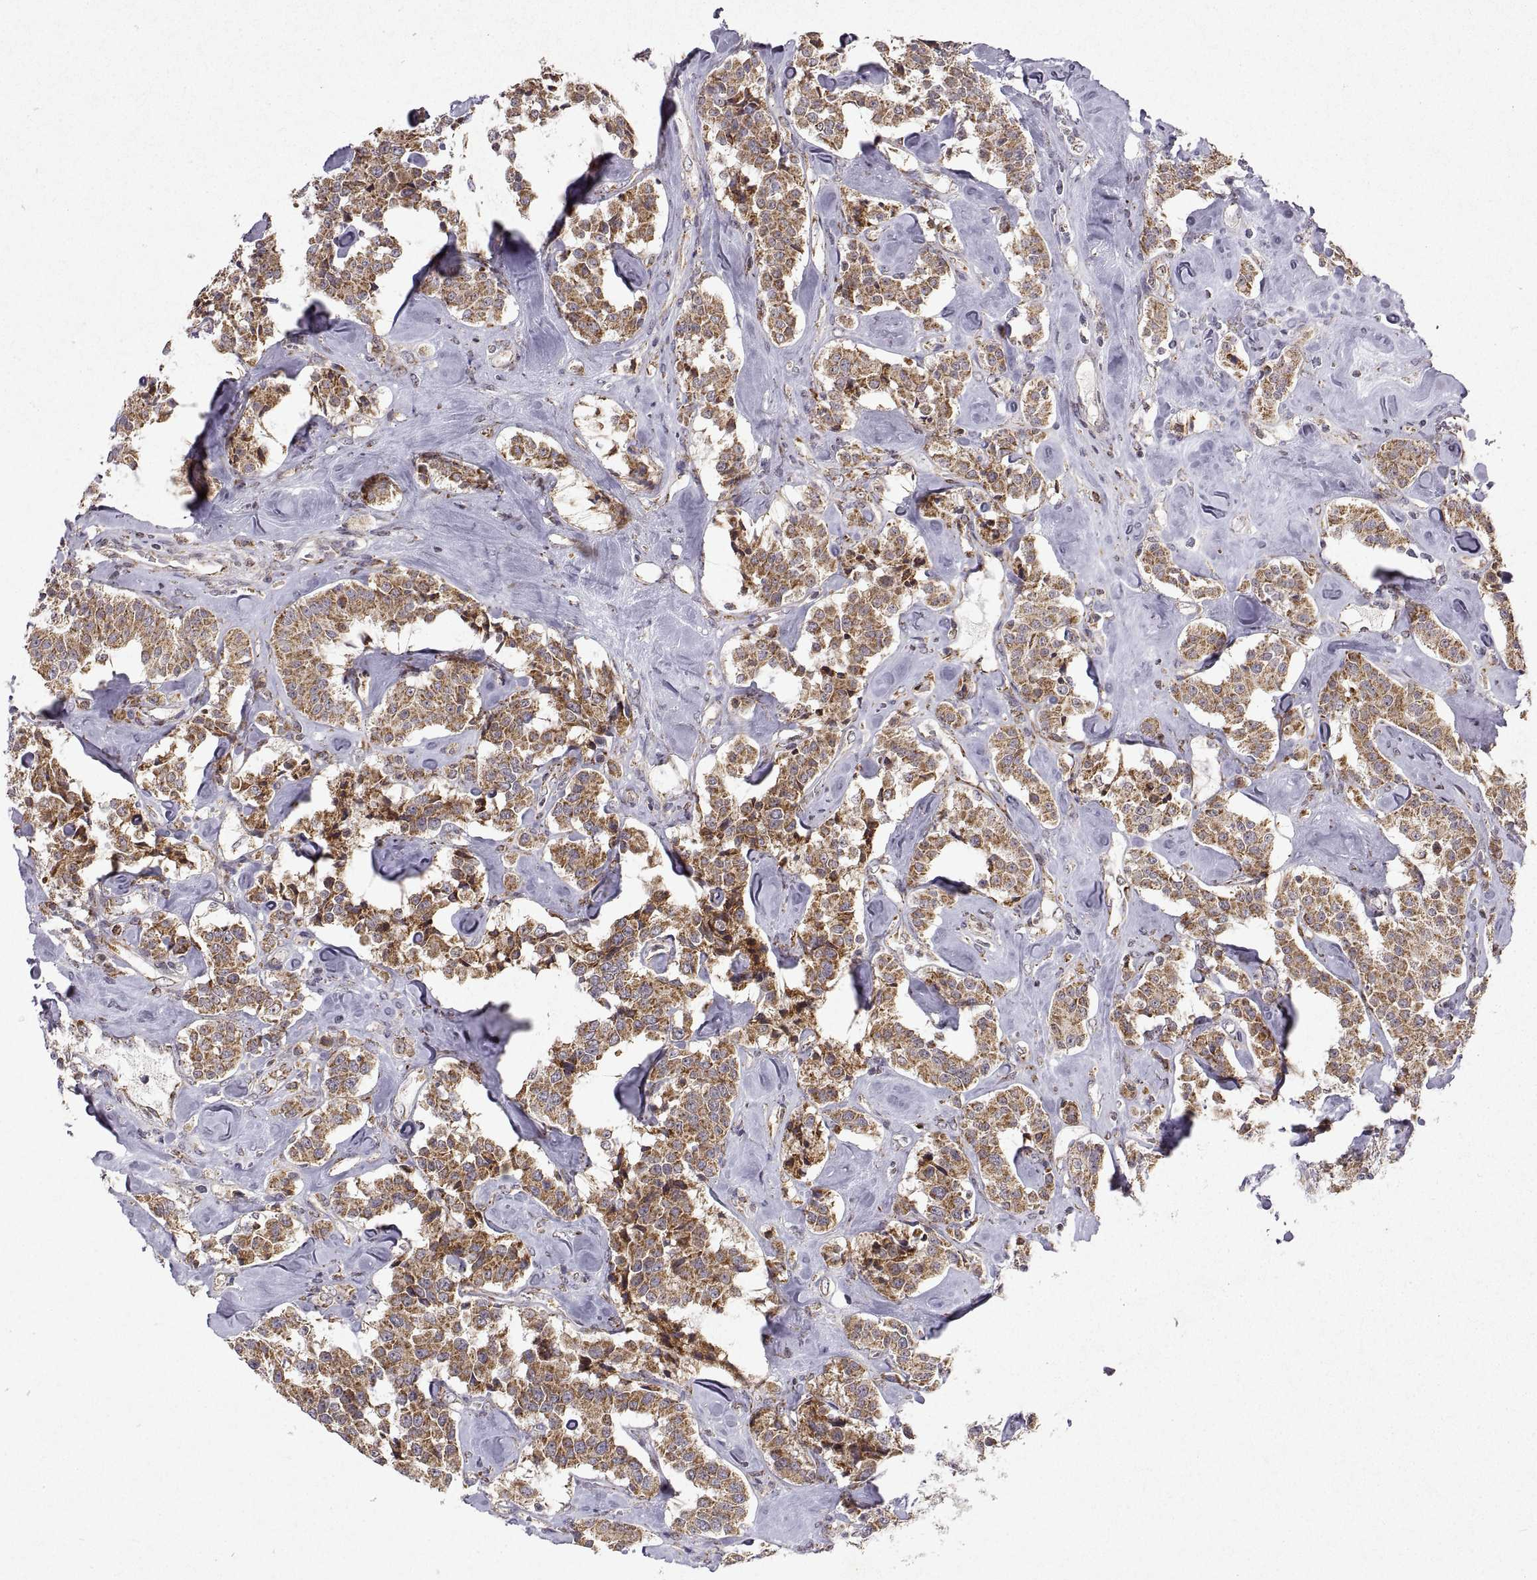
{"staining": {"intensity": "weak", "quantity": ">75%", "location": "cytoplasmic/membranous"}, "tissue": "carcinoid", "cell_type": "Tumor cells", "image_type": "cancer", "snomed": [{"axis": "morphology", "description": "Carcinoid, malignant, NOS"}, {"axis": "topography", "description": "Pancreas"}], "caption": "Immunohistochemical staining of human malignant carcinoid shows weak cytoplasmic/membranous protein staining in approximately >75% of tumor cells.", "gene": "MANBAL", "patient": {"sex": "male", "age": 41}}